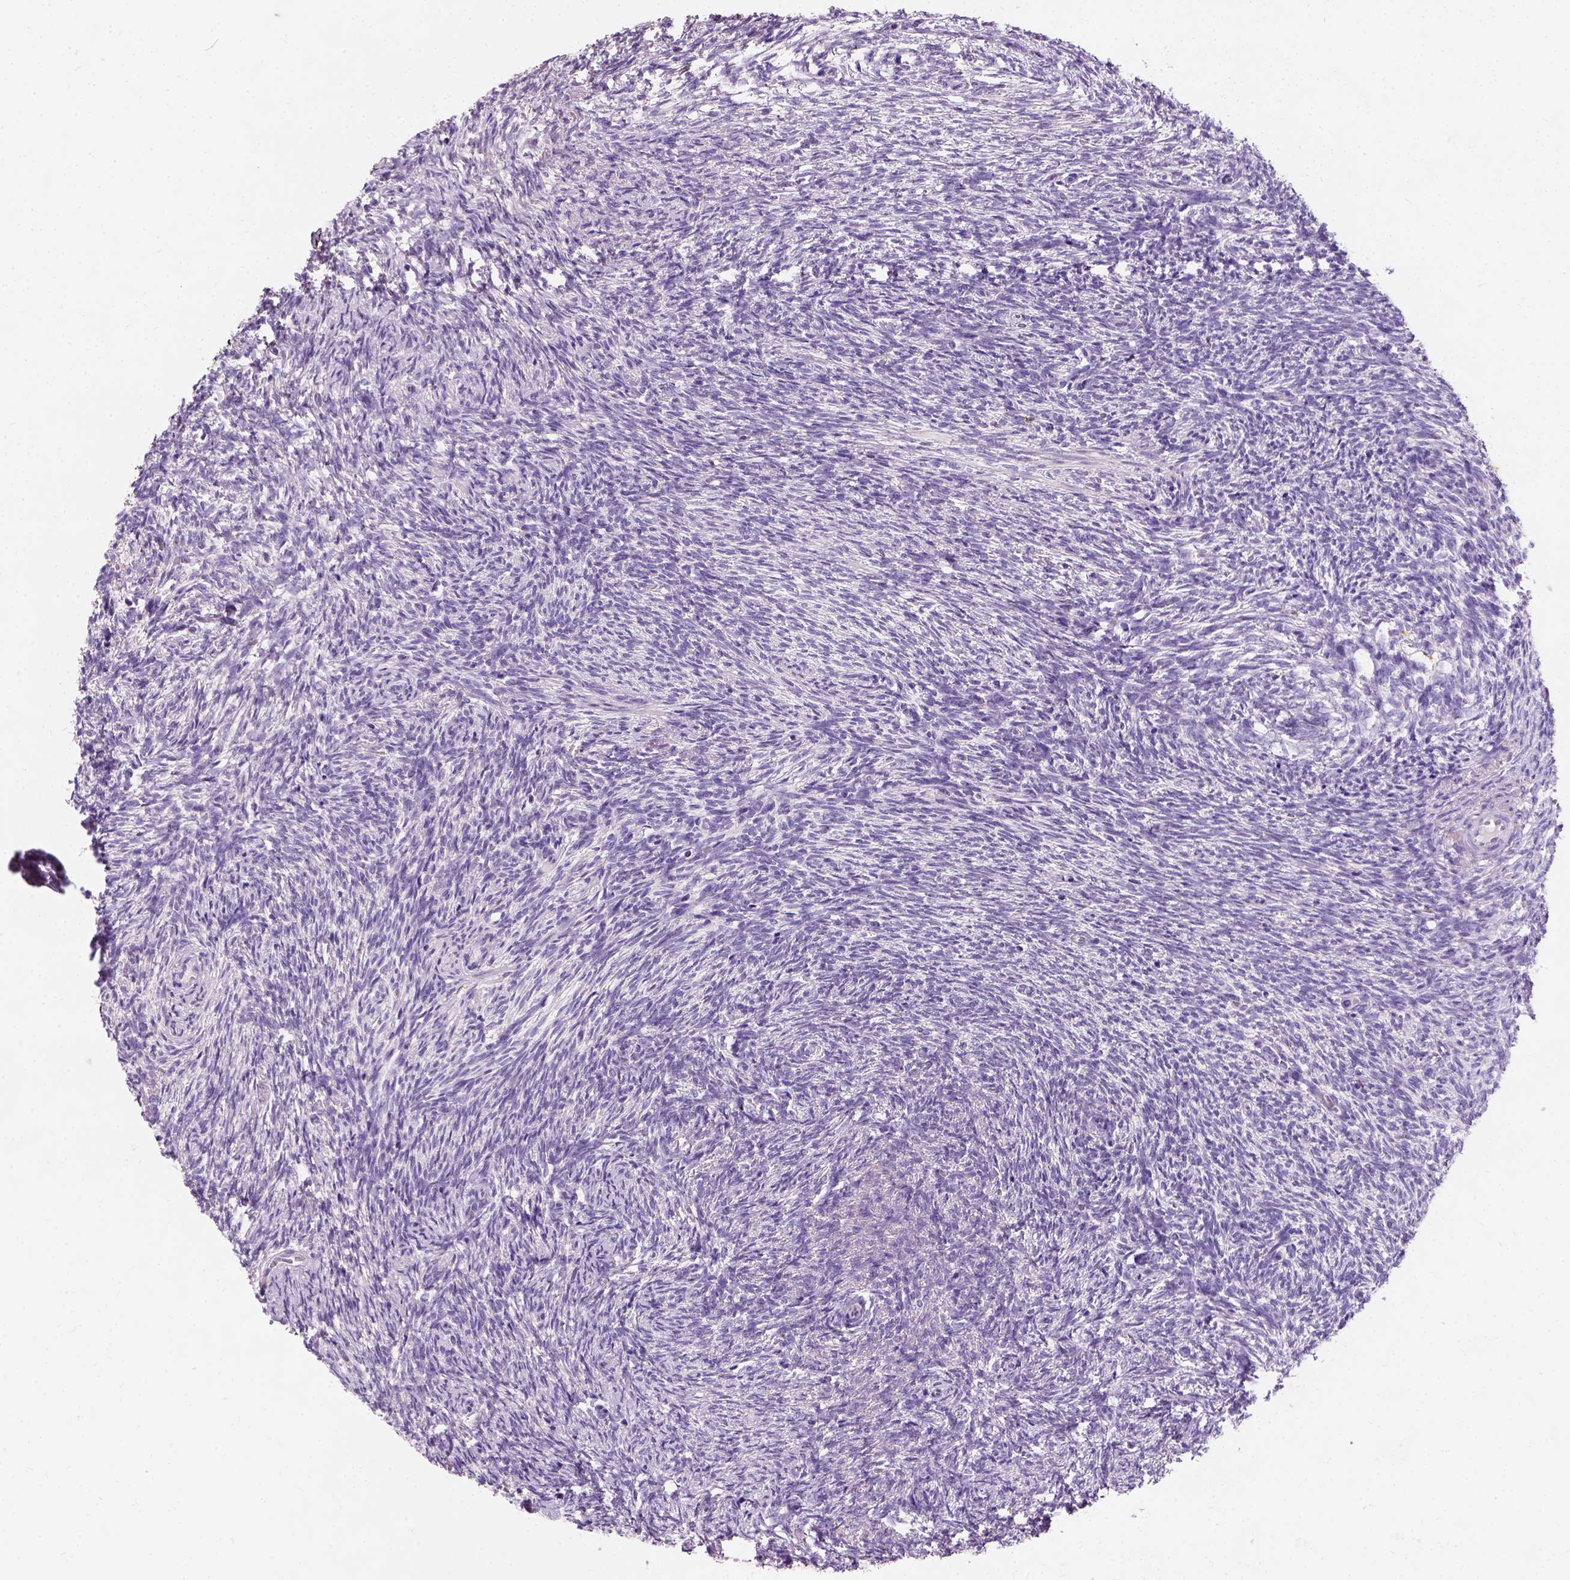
{"staining": {"intensity": "negative", "quantity": "none", "location": "none"}, "tissue": "ovary", "cell_type": "Follicle cells", "image_type": "normal", "snomed": [{"axis": "morphology", "description": "Normal tissue, NOS"}, {"axis": "topography", "description": "Ovary"}], "caption": "Micrograph shows no significant protein positivity in follicle cells of benign ovary. (DAB immunohistochemistry, high magnification).", "gene": "CHODL", "patient": {"sex": "female", "age": 46}}